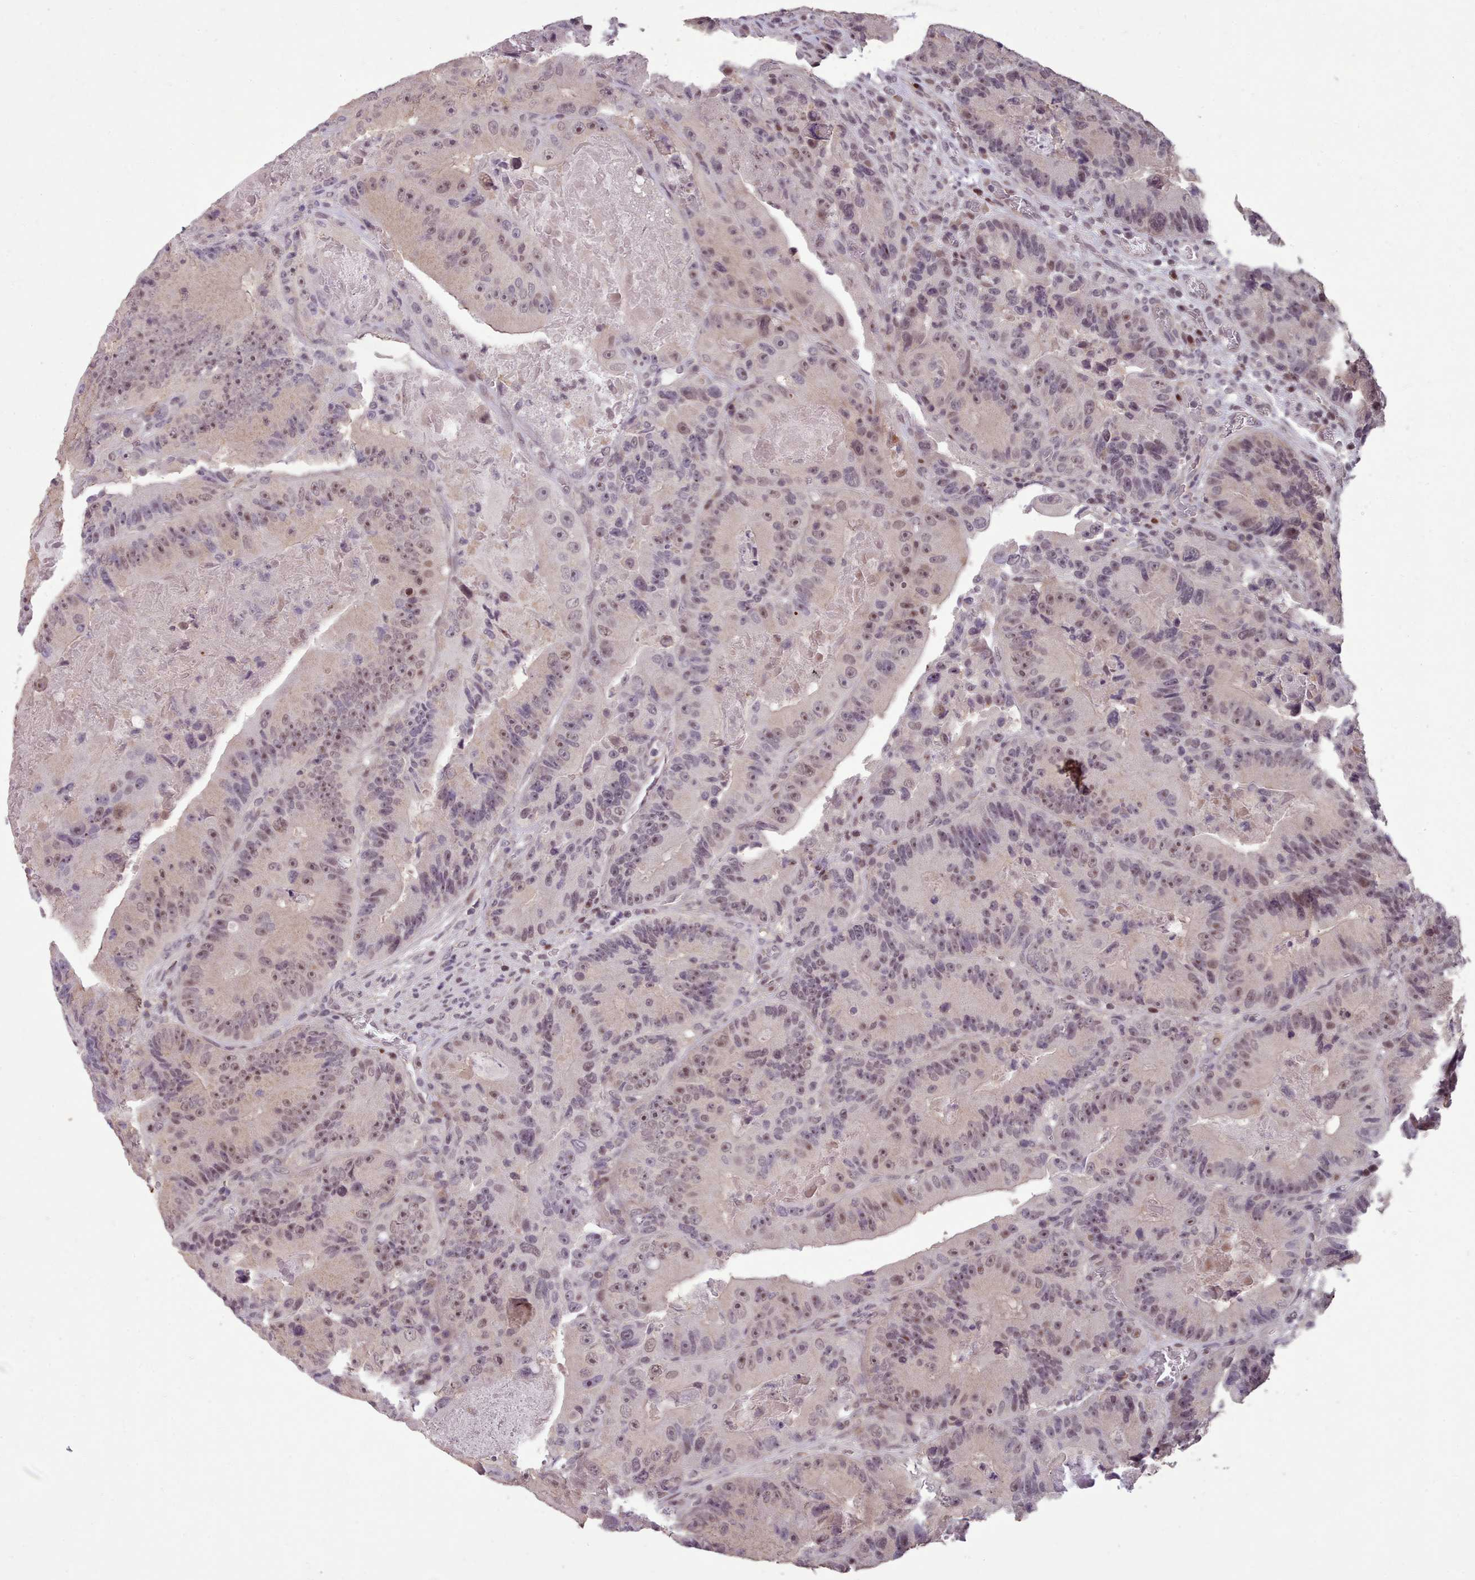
{"staining": {"intensity": "weak", "quantity": ">75%", "location": "nuclear"}, "tissue": "colorectal cancer", "cell_type": "Tumor cells", "image_type": "cancer", "snomed": [{"axis": "morphology", "description": "Adenocarcinoma, NOS"}, {"axis": "topography", "description": "Colon"}], "caption": "Protein positivity by immunohistochemistry reveals weak nuclear expression in approximately >75% of tumor cells in colorectal cancer (adenocarcinoma).", "gene": "ENSA", "patient": {"sex": "female", "age": 86}}